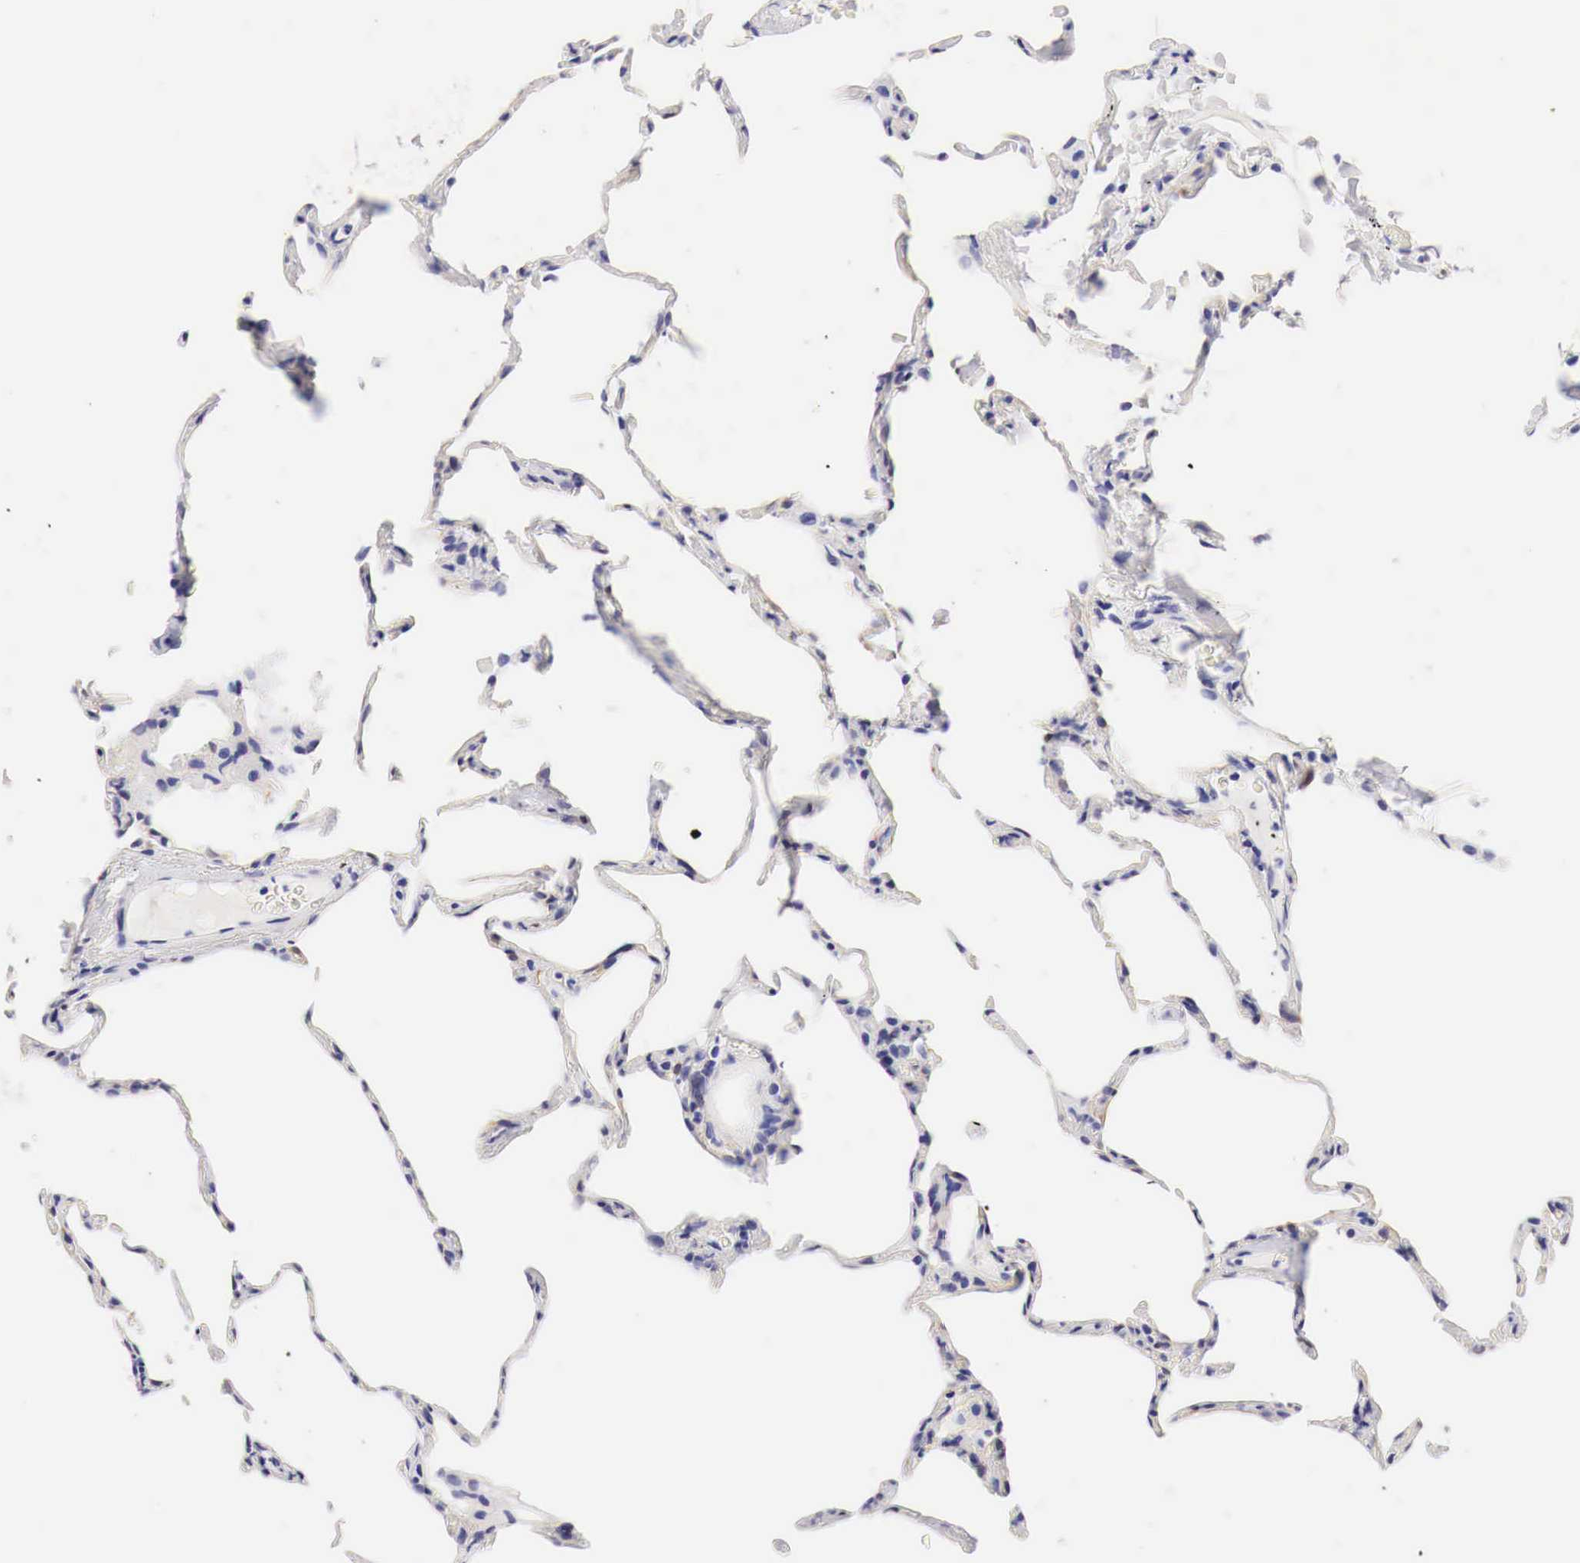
{"staining": {"intensity": "negative", "quantity": "none", "location": "none"}, "tissue": "lung", "cell_type": "Alveolar cells", "image_type": "normal", "snomed": [{"axis": "morphology", "description": "Normal tissue, NOS"}, {"axis": "topography", "description": "Lung"}], "caption": "This is an immunohistochemistry image of unremarkable human lung. There is no expression in alveolar cells.", "gene": "CDKN2A", "patient": {"sex": "female", "age": 75}}